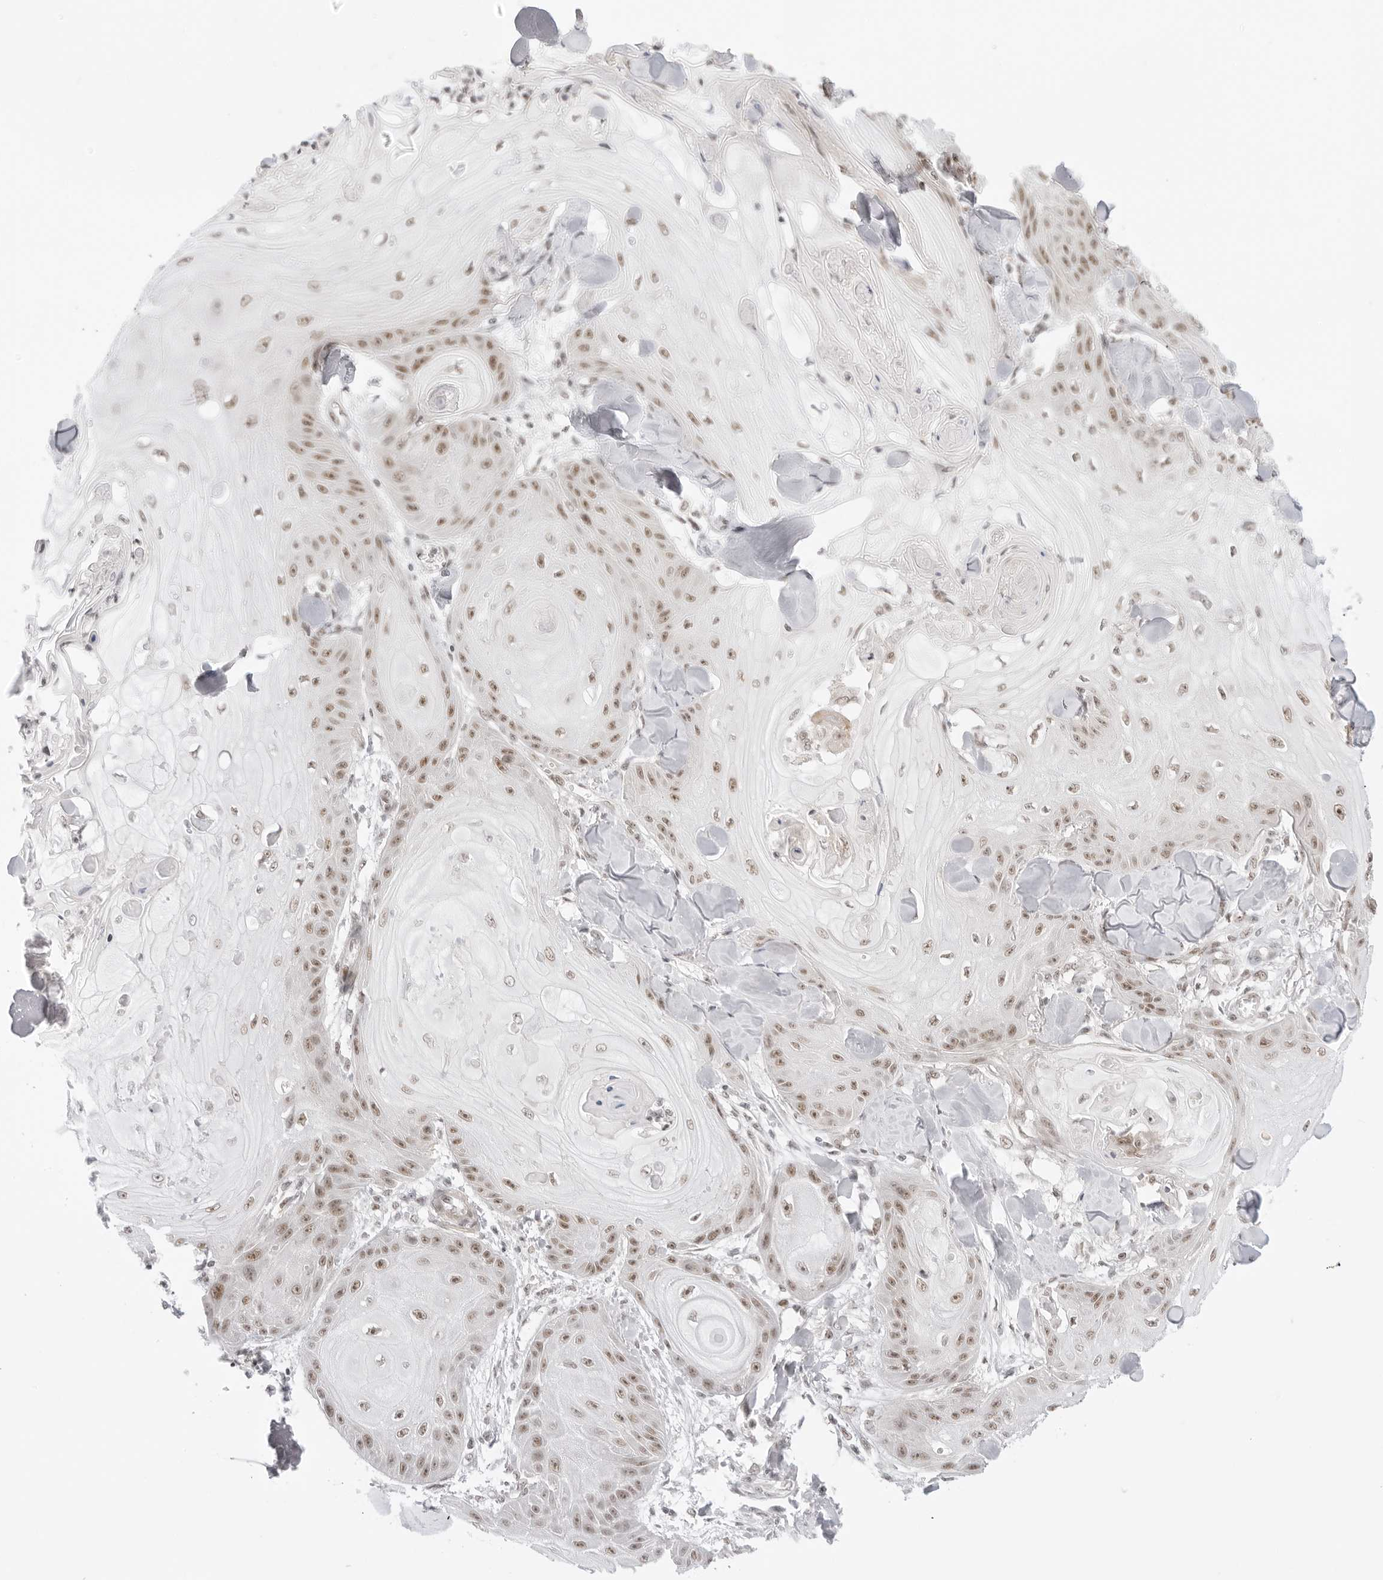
{"staining": {"intensity": "weak", "quantity": ">75%", "location": "nuclear"}, "tissue": "skin cancer", "cell_type": "Tumor cells", "image_type": "cancer", "snomed": [{"axis": "morphology", "description": "Squamous cell carcinoma, NOS"}, {"axis": "topography", "description": "Skin"}], "caption": "An image showing weak nuclear staining in approximately >75% of tumor cells in skin cancer (squamous cell carcinoma), as visualized by brown immunohistochemical staining.", "gene": "TCIM", "patient": {"sex": "male", "age": 74}}